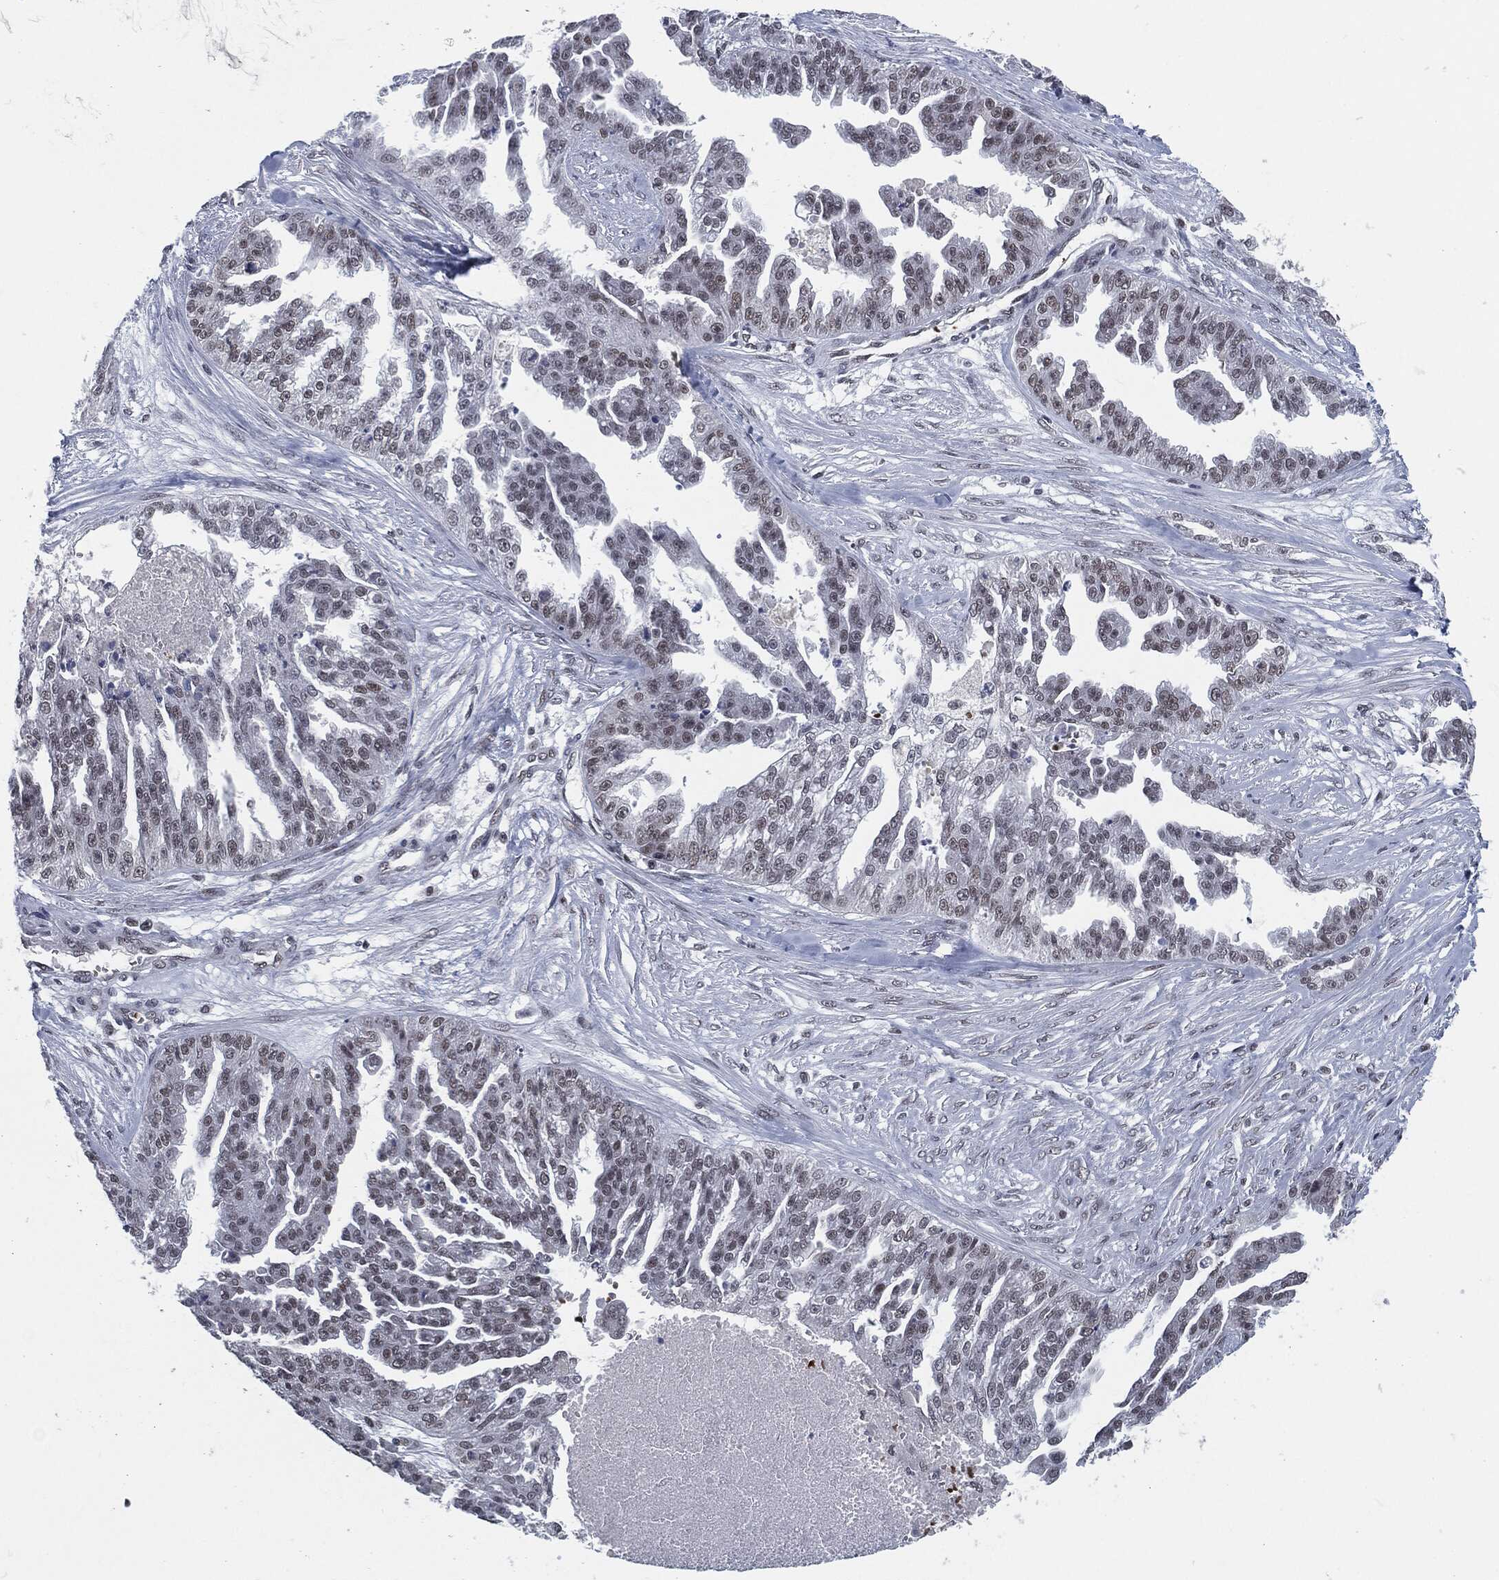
{"staining": {"intensity": "weak", "quantity": "25%-75%", "location": "nuclear"}, "tissue": "ovarian cancer", "cell_type": "Tumor cells", "image_type": "cancer", "snomed": [{"axis": "morphology", "description": "Cystadenocarcinoma, serous, NOS"}, {"axis": "topography", "description": "Ovary"}], "caption": "IHC staining of ovarian cancer (serous cystadenocarcinoma), which shows low levels of weak nuclear positivity in about 25%-75% of tumor cells indicating weak nuclear protein staining. The staining was performed using DAB (3,3'-diaminobenzidine) (brown) for protein detection and nuclei were counterstained in hematoxylin (blue).", "gene": "ANXA1", "patient": {"sex": "female", "age": 58}}